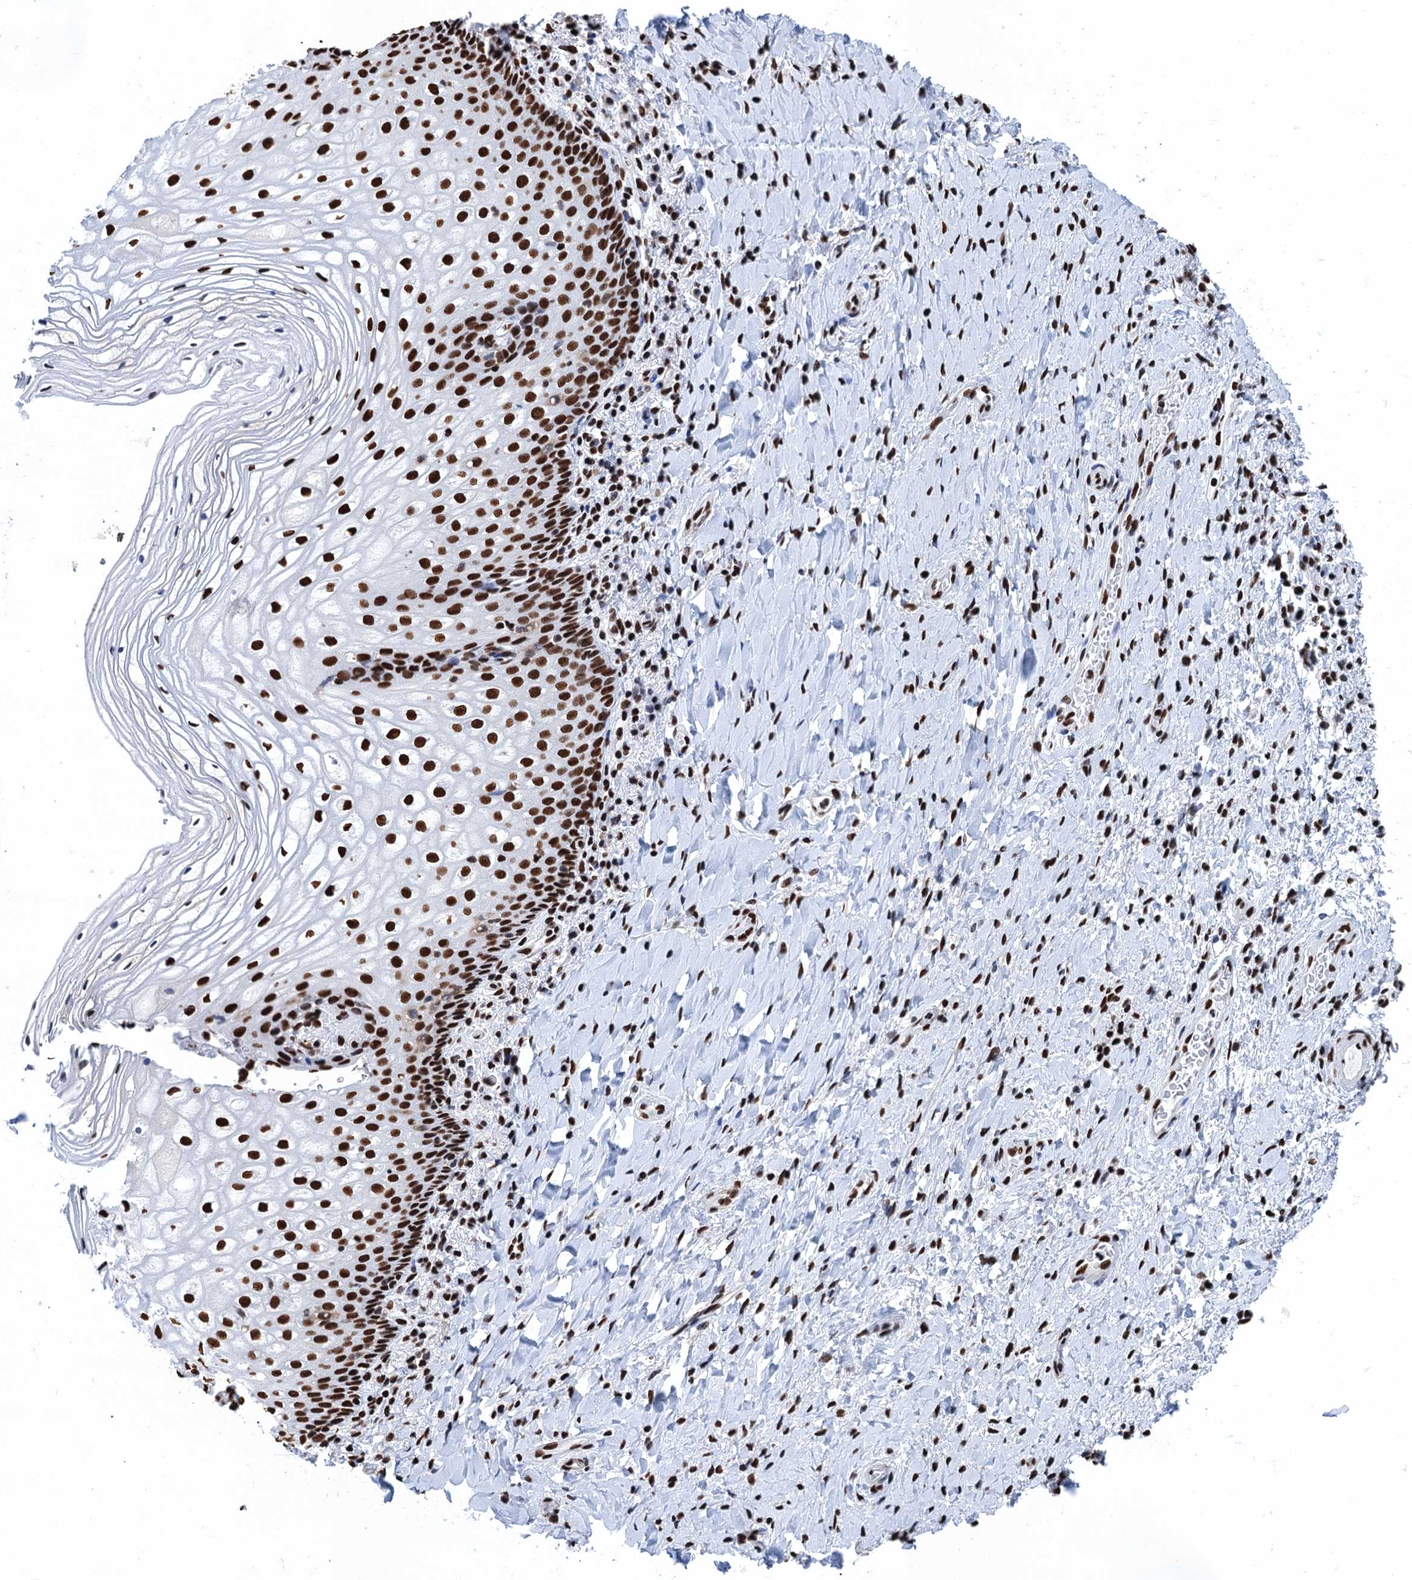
{"staining": {"intensity": "strong", "quantity": ">75%", "location": "nuclear"}, "tissue": "vagina", "cell_type": "Squamous epithelial cells", "image_type": "normal", "snomed": [{"axis": "morphology", "description": "Normal tissue, NOS"}, {"axis": "topography", "description": "Vagina"}], "caption": "The image exhibits a brown stain indicating the presence of a protein in the nuclear of squamous epithelial cells in vagina.", "gene": "UBA2", "patient": {"sex": "female", "age": 60}}